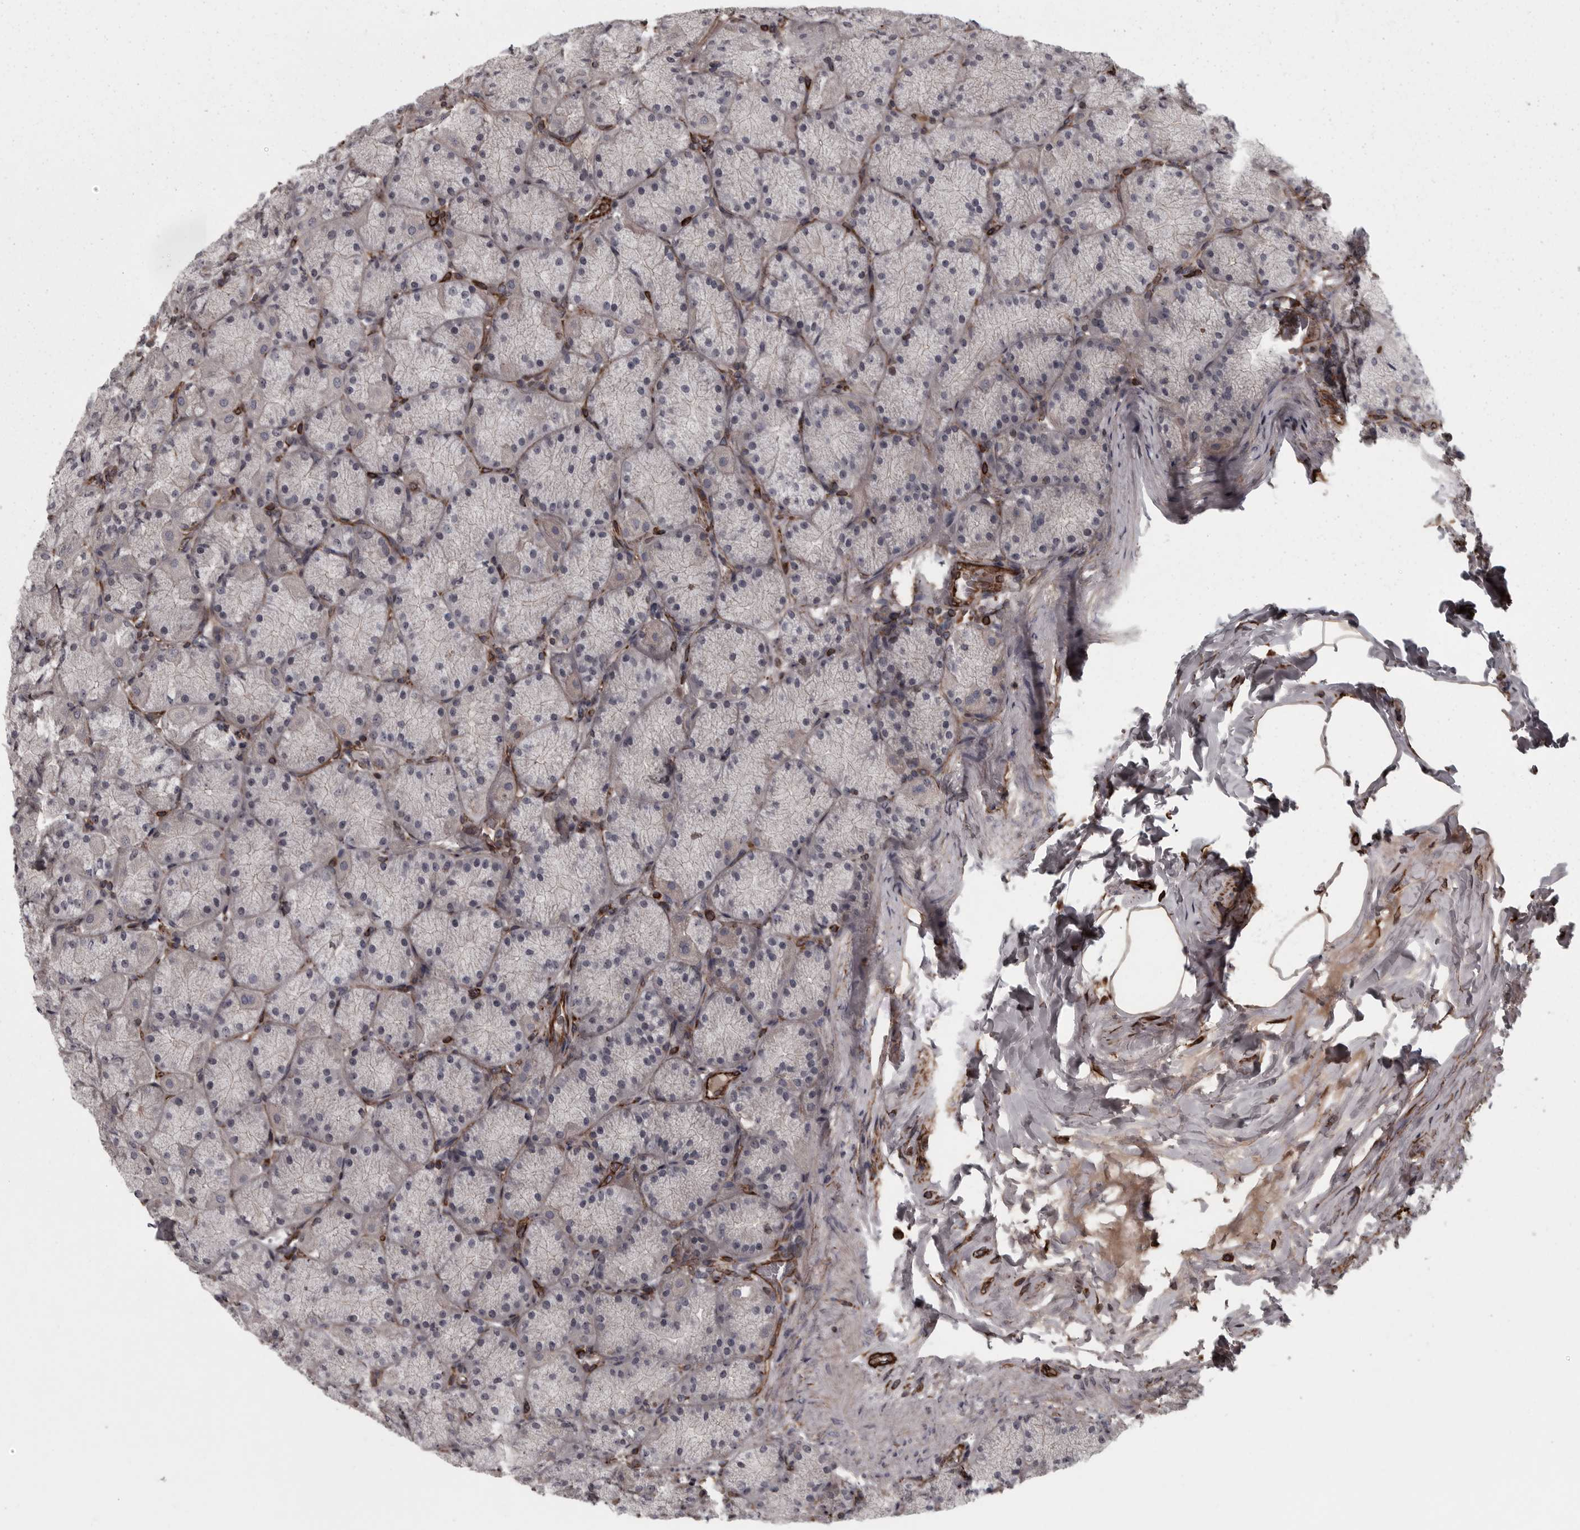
{"staining": {"intensity": "weak", "quantity": "<25%", "location": "cytoplasmic/membranous"}, "tissue": "stomach", "cell_type": "Glandular cells", "image_type": "normal", "snomed": [{"axis": "morphology", "description": "Normal tissue, NOS"}, {"axis": "topography", "description": "Stomach, upper"}], "caption": "Immunohistochemical staining of benign human stomach exhibits no significant staining in glandular cells. (IHC, brightfield microscopy, high magnification).", "gene": "FAAP100", "patient": {"sex": "female", "age": 56}}